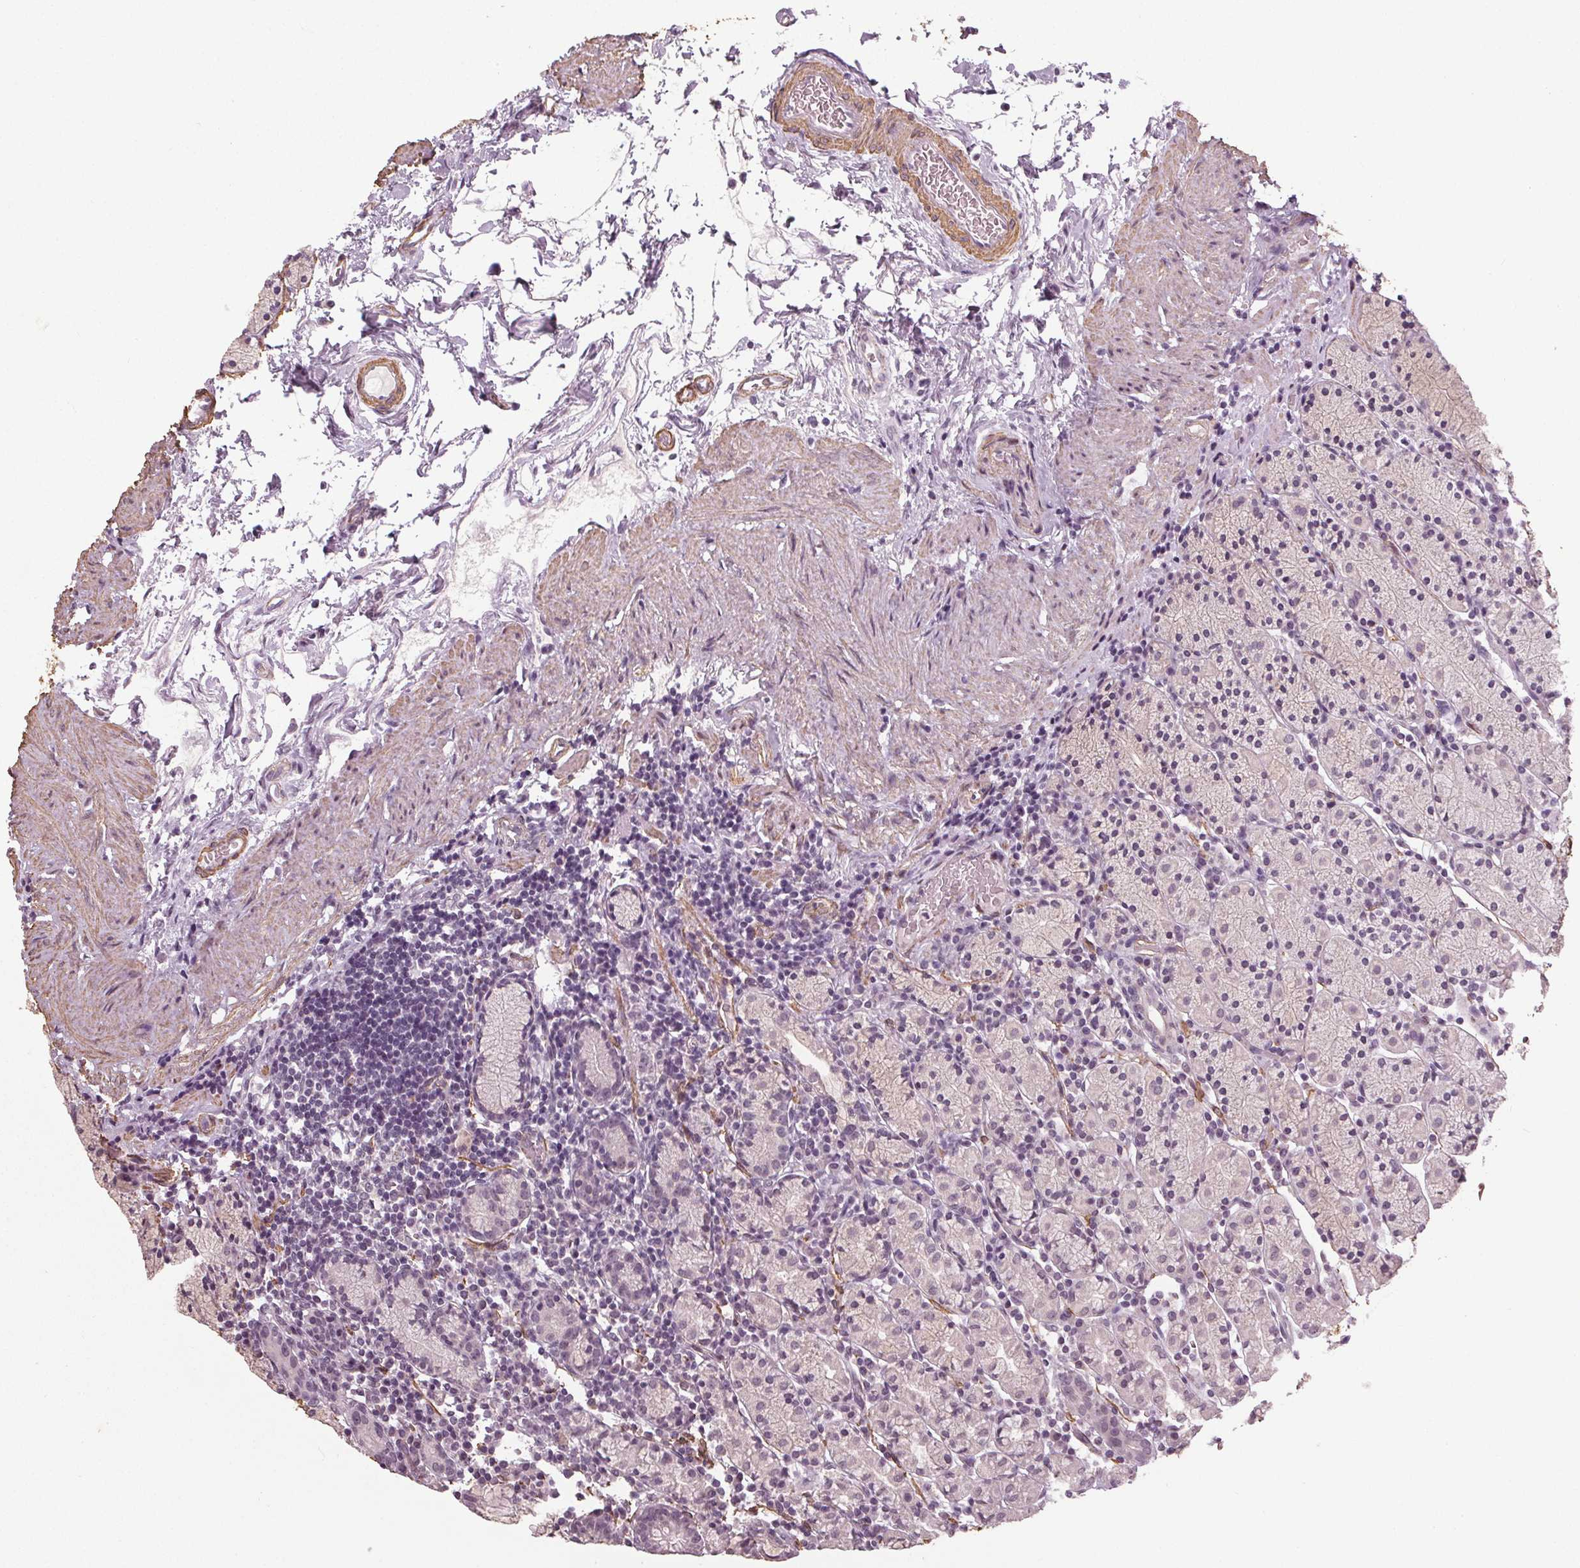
{"staining": {"intensity": "moderate", "quantity": "<25%", "location": "cytoplasmic/membranous"}, "tissue": "stomach", "cell_type": "Glandular cells", "image_type": "normal", "snomed": [{"axis": "morphology", "description": "Normal tissue, NOS"}, {"axis": "topography", "description": "Stomach, upper"}, {"axis": "topography", "description": "Stomach"}], "caption": "Benign stomach demonstrates moderate cytoplasmic/membranous expression in about <25% of glandular cells.", "gene": "PKP1", "patient": {"sex": "male", "age": 62}}